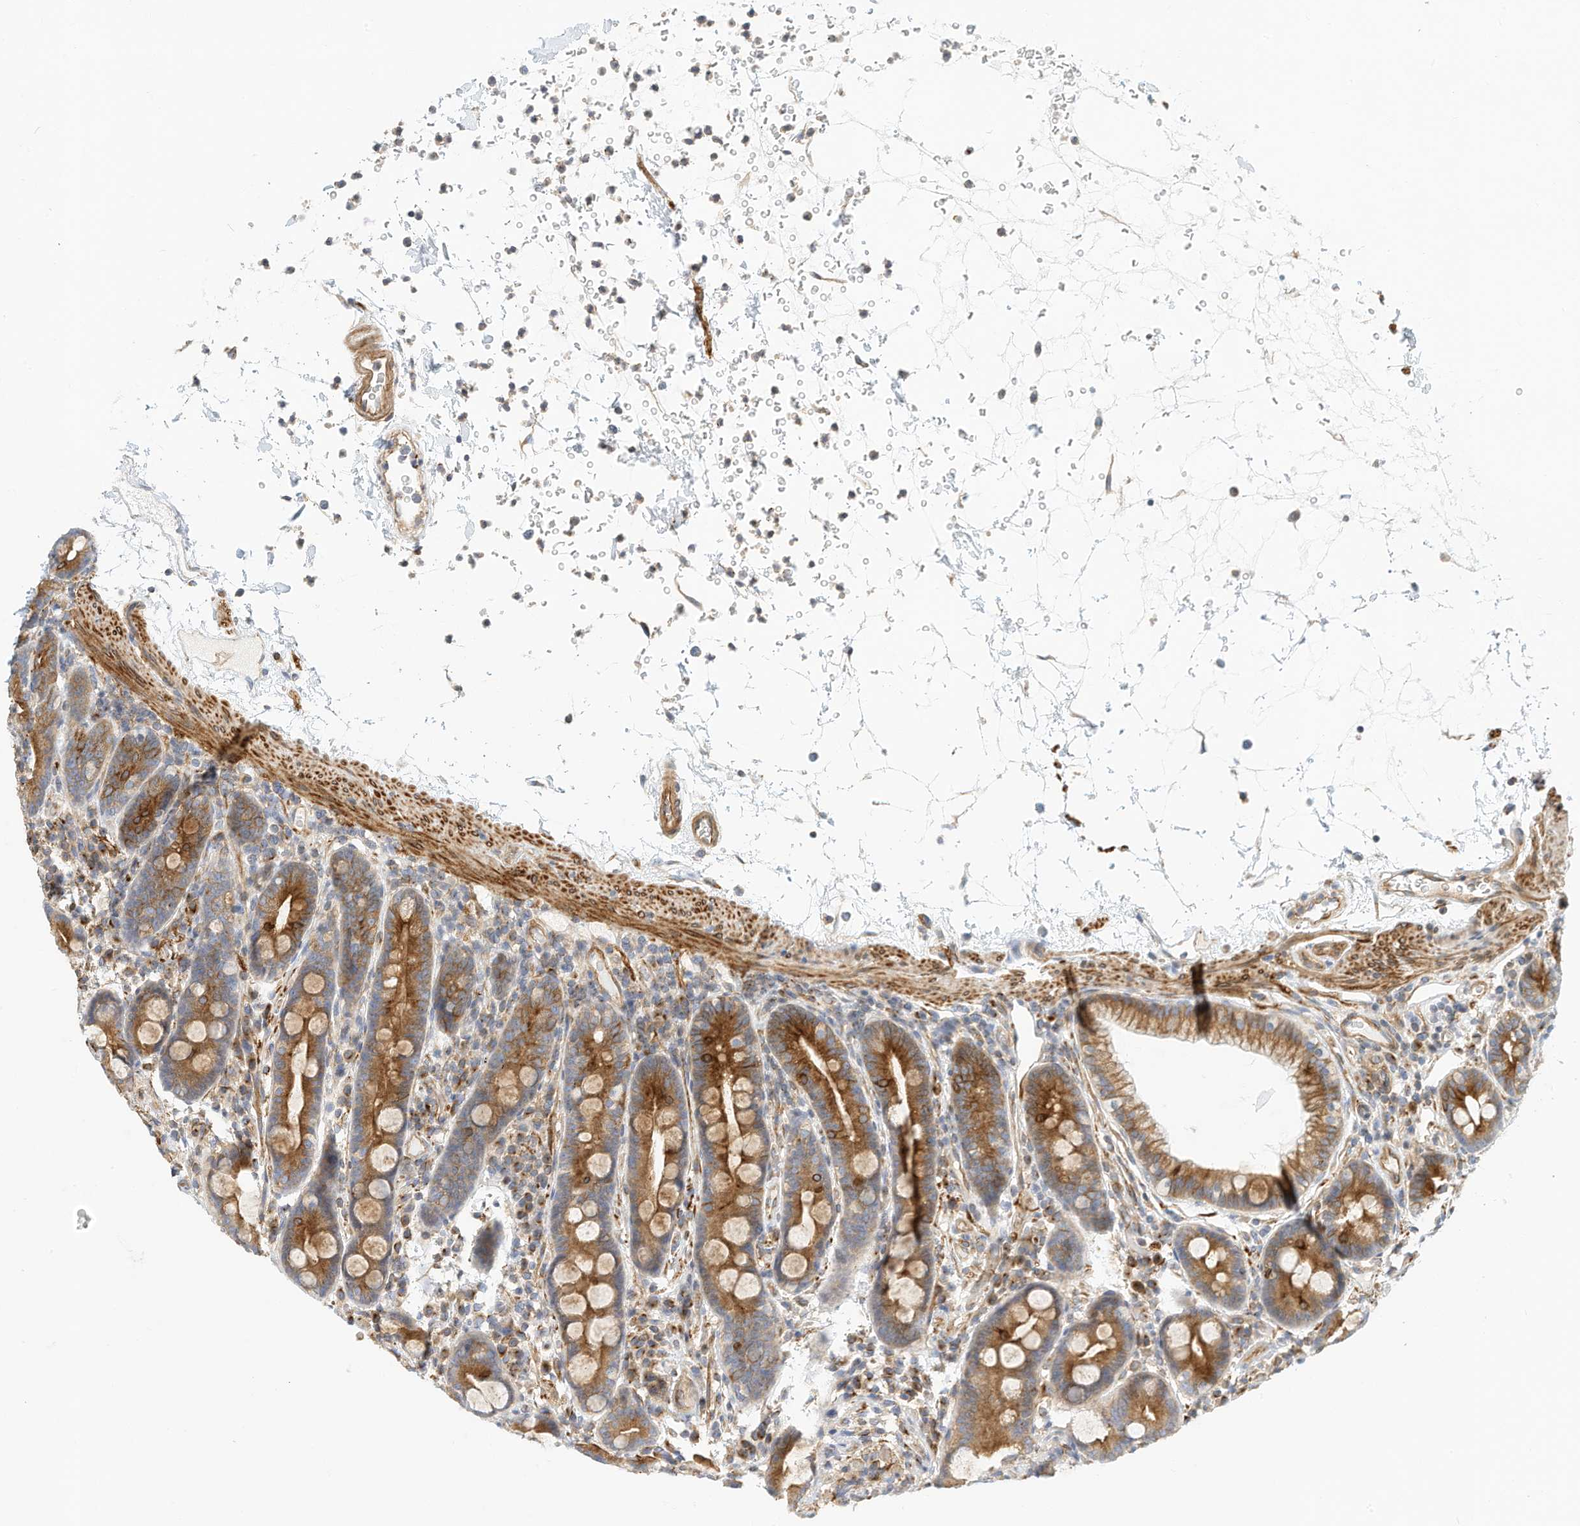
{"staining": {"intensity": "moderate", "quantity": "25%-75%", "location": "cytoplasmic/membranous"}, "tissue": "duodenum", "cell_type": "Glandular cells", "image_type": "normal", "snomed": [{"axis": "morphology", "description": "Normal tissue, NOS"}, {"axis": "topography", "description": "Duodenum"}], "caption": "Normal duodenum shows moderate cytoplasmic/membranous expression in approximately 25%-75% of glandular cells, visualized by immunohistochemistry.", "gene": "MICAL1", "patient": {"sex": "male", "age": 54}}